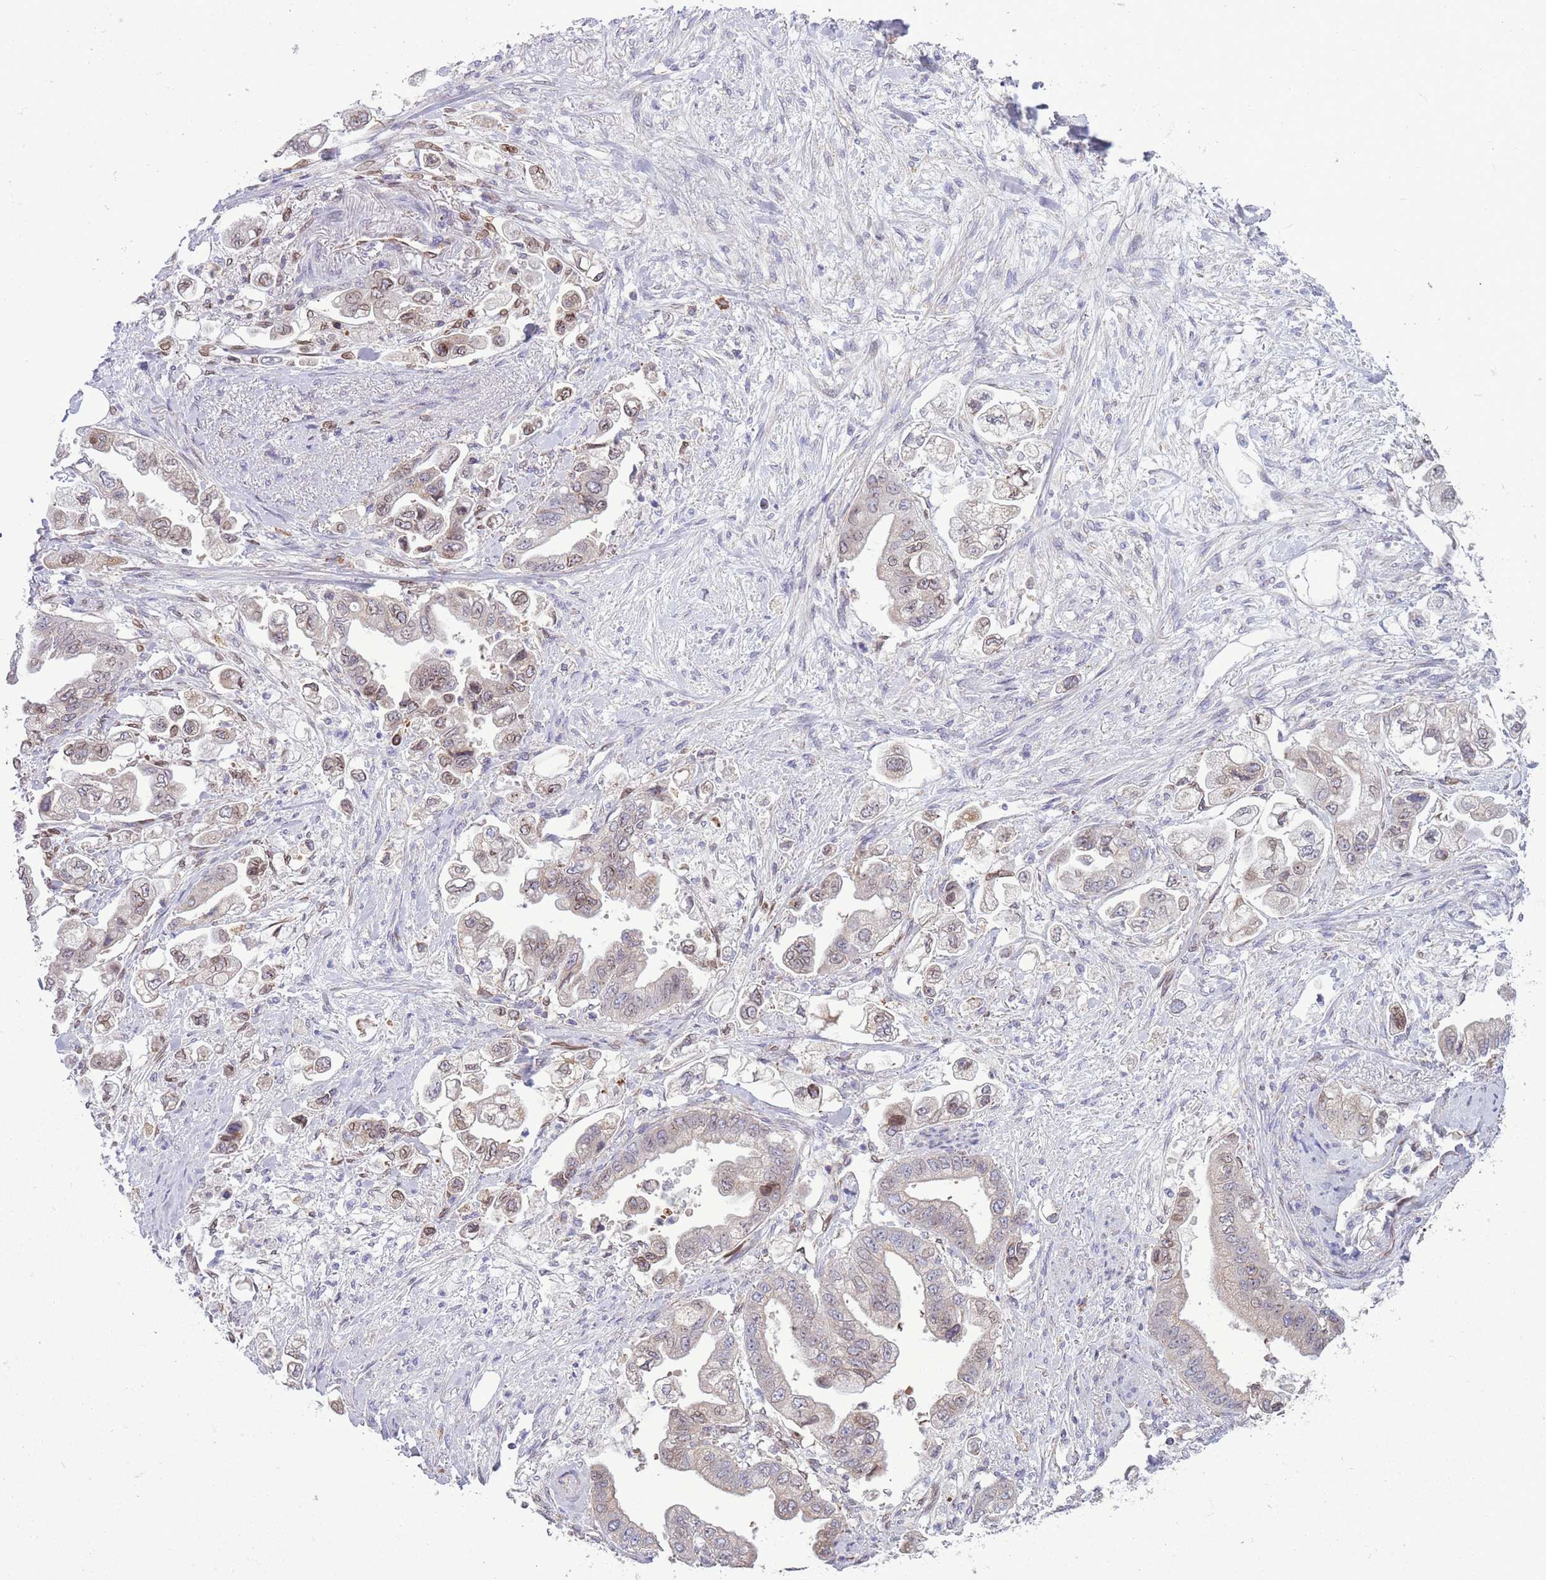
{"staining": {"intensity": "weak", "quantity": ">75%", "location": "cytoplasmic/membranous,nuclear"}, "tissue": "stomach cancer", "cell_type": "Tumor cells", "image_type": "cancer", "snomed": [{"axis": "morphology", "description": "Adenocarcinoma, NOS"}, {"axis": "topography", "description": "Stomach"}], "caption": "Immunohistochemistry (IHC) photomicrograph of stomach adenocarcinoma stained for a protein (brown), which exhibits low levels of weak cytoplasmic/membranous and nuclear staining in approximately >75% of tumor cells.", "gene": "PDHA1", "patient": {"sex": "male", "age": 62}}